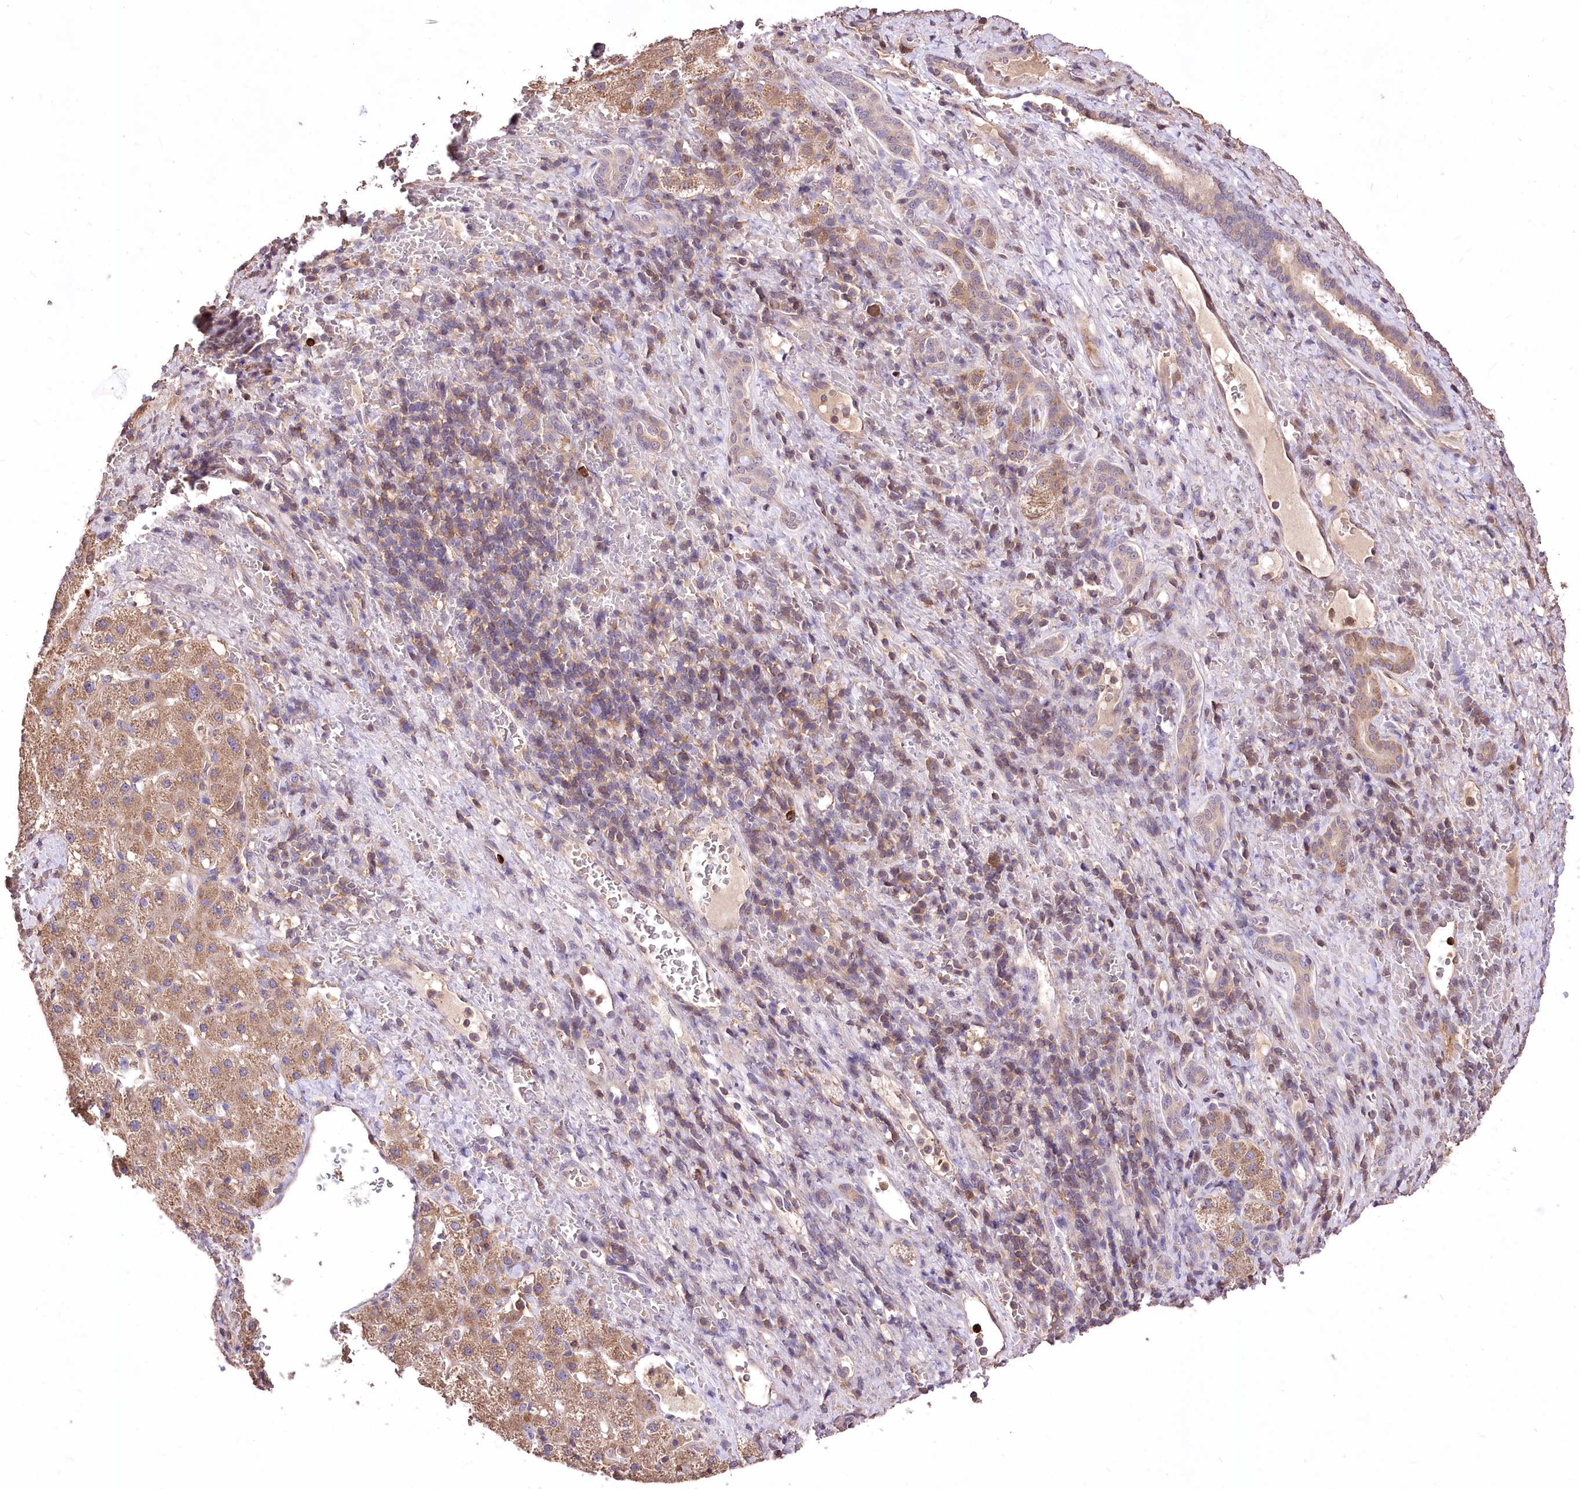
{"staining": {"intensity": "moderate", "quantity": ">75%", "location": "cytoplasmic/membranous"}, "tissue": "liver cancer", "cell_type": "Tumor cells", "image_type": "cancer", "snomed": [{"axis": "morphology", "description": "Carcinoma, Hepatocellular, NOS"}, {"axis": "topography", "description": "Liver"}], "caption": "Moderate cytoplasmic/membranous protein positivity is identified in approximately >75% of tumor cells in hepatocellular carcinoma (liver).", "gene": "SERGEF", "patient": {"sex": "male", "age": 57}}